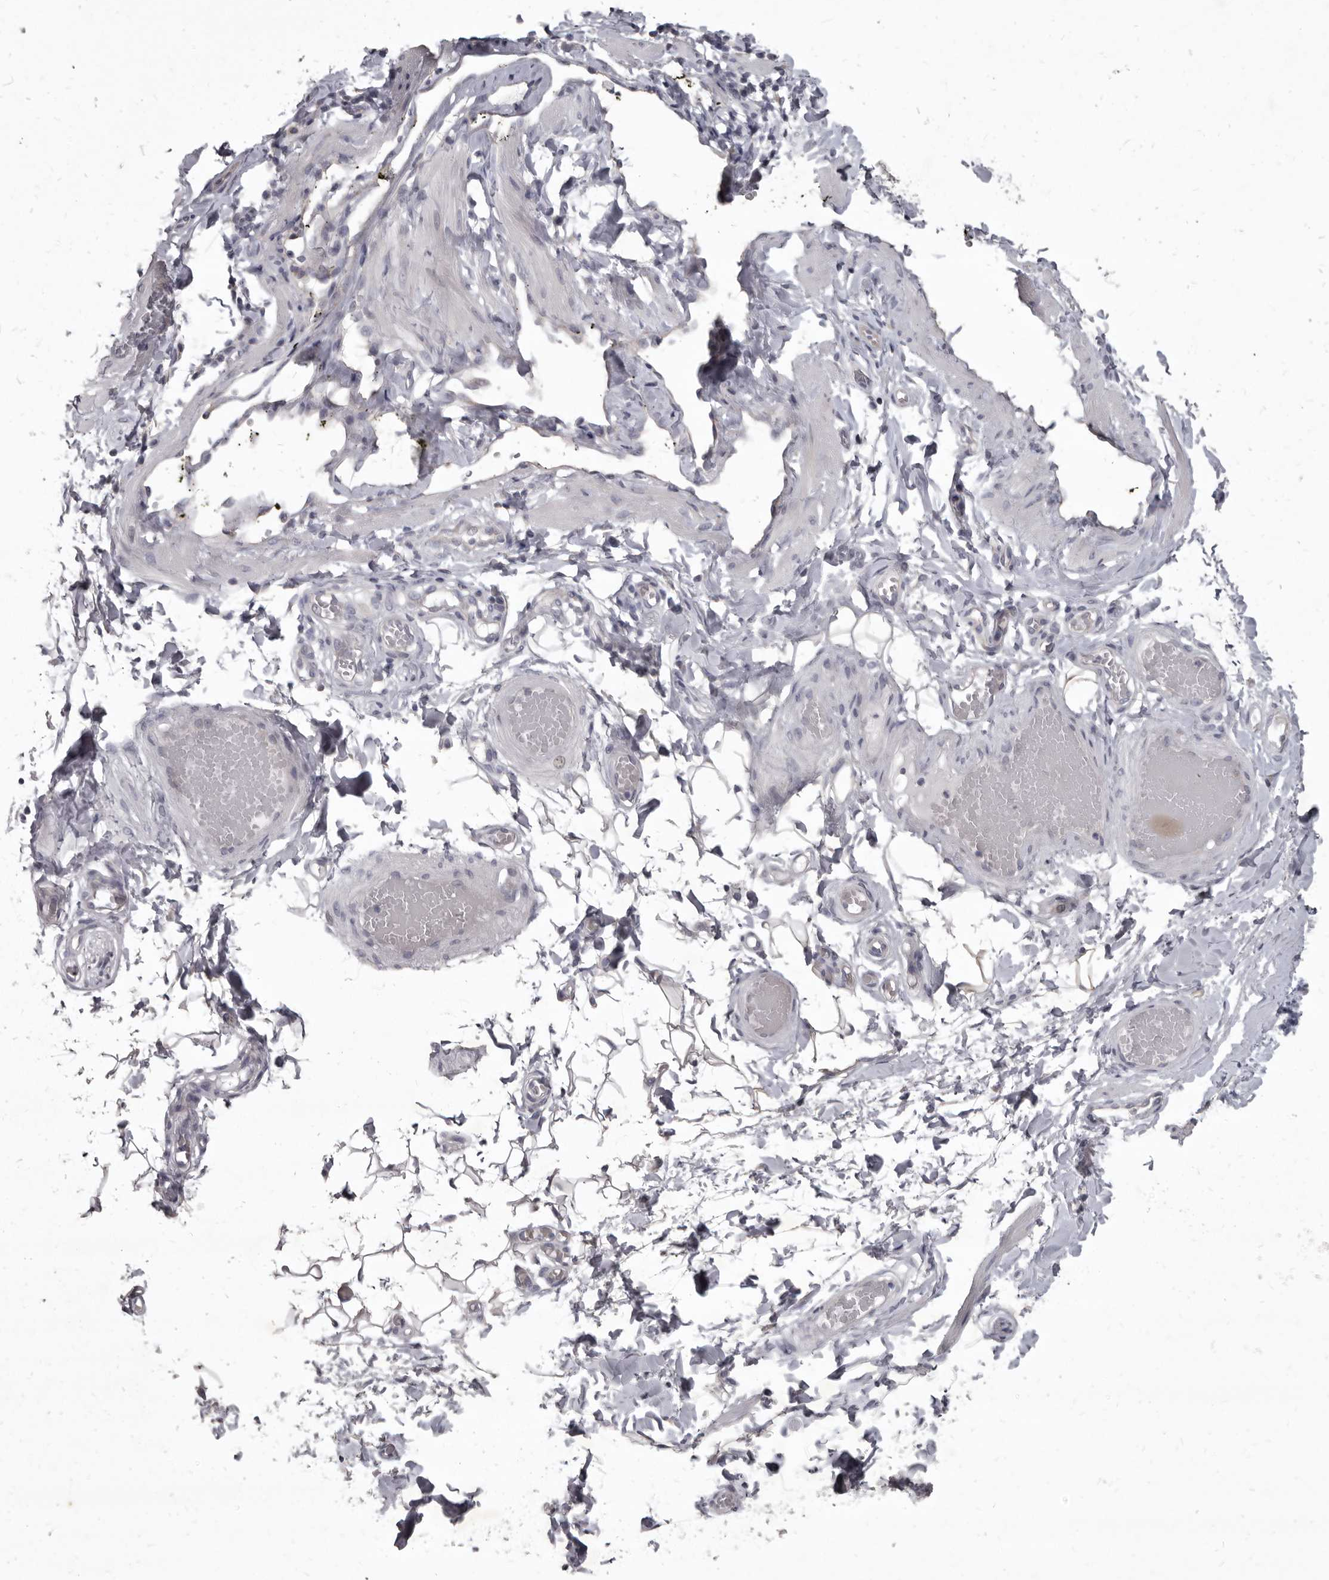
{"staining": {"intensity": "negative", "quantity": "none", "location": "none"}, "tissue": "adipose tissue", "cell_type": "Adipocytes", "image_type": "normal", "snomed": [{"axis": "morphology", "description": "Normal tissue, NOS"}, {"axis": "topography", "description": "Adipose tissue"}, {"axis": "topography", "description": "Vascular tissue"}, {"axis": "topography", "description": "Peripheral nerve tissue"}], "caption": "Immunohistochemical staining of normal adipose tissue reveals no significant expression in adipocytes.", "gene": "GSK3B", "patient": {"sex": "male", "age": 25}}